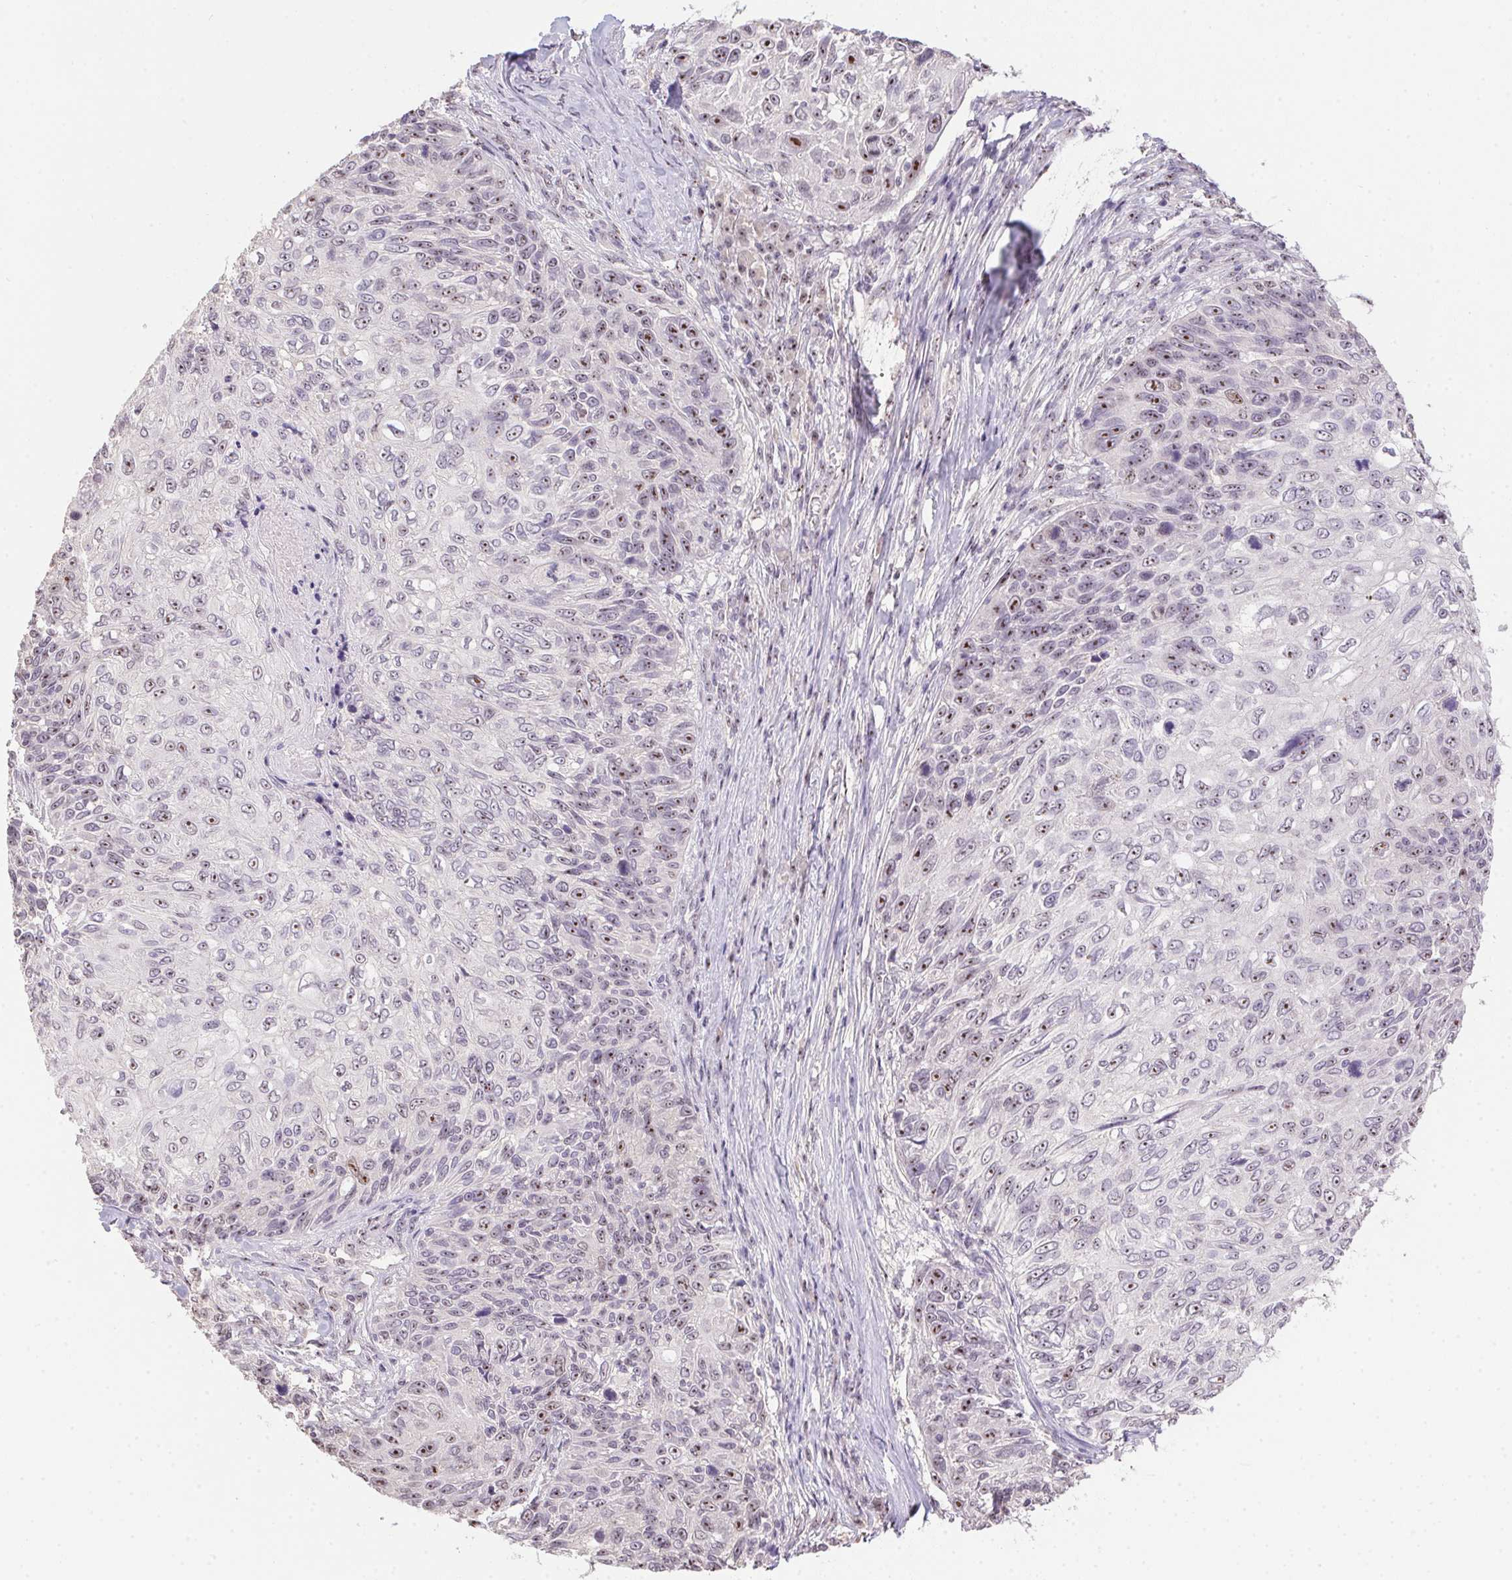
{"staining": {"intensity": "weak", "quantity": "25%-75%", "location": "nuclear"}, "tissue": "skin cancer", "cell_type": "Tumor cells", "image_type": "cancer", "snomed": [{"axis": "morphology", "description": "Squamous cell carcinoma, NOS"}, {"axis": "topography", "description": "Skin"}], "caption": "Tumor cells reveal low levels of weak nuclear expression in approximately 25%-75% of cells in skin squamous cell carcinoma. The staining was performed using DAB (3,3'-diaminobenzidine), with brown indicating positive protein expression. Nuclei are stained blue with hematoxylin.", "gene": "BATF2", "patient": {"sex": "male", "age": 92}}